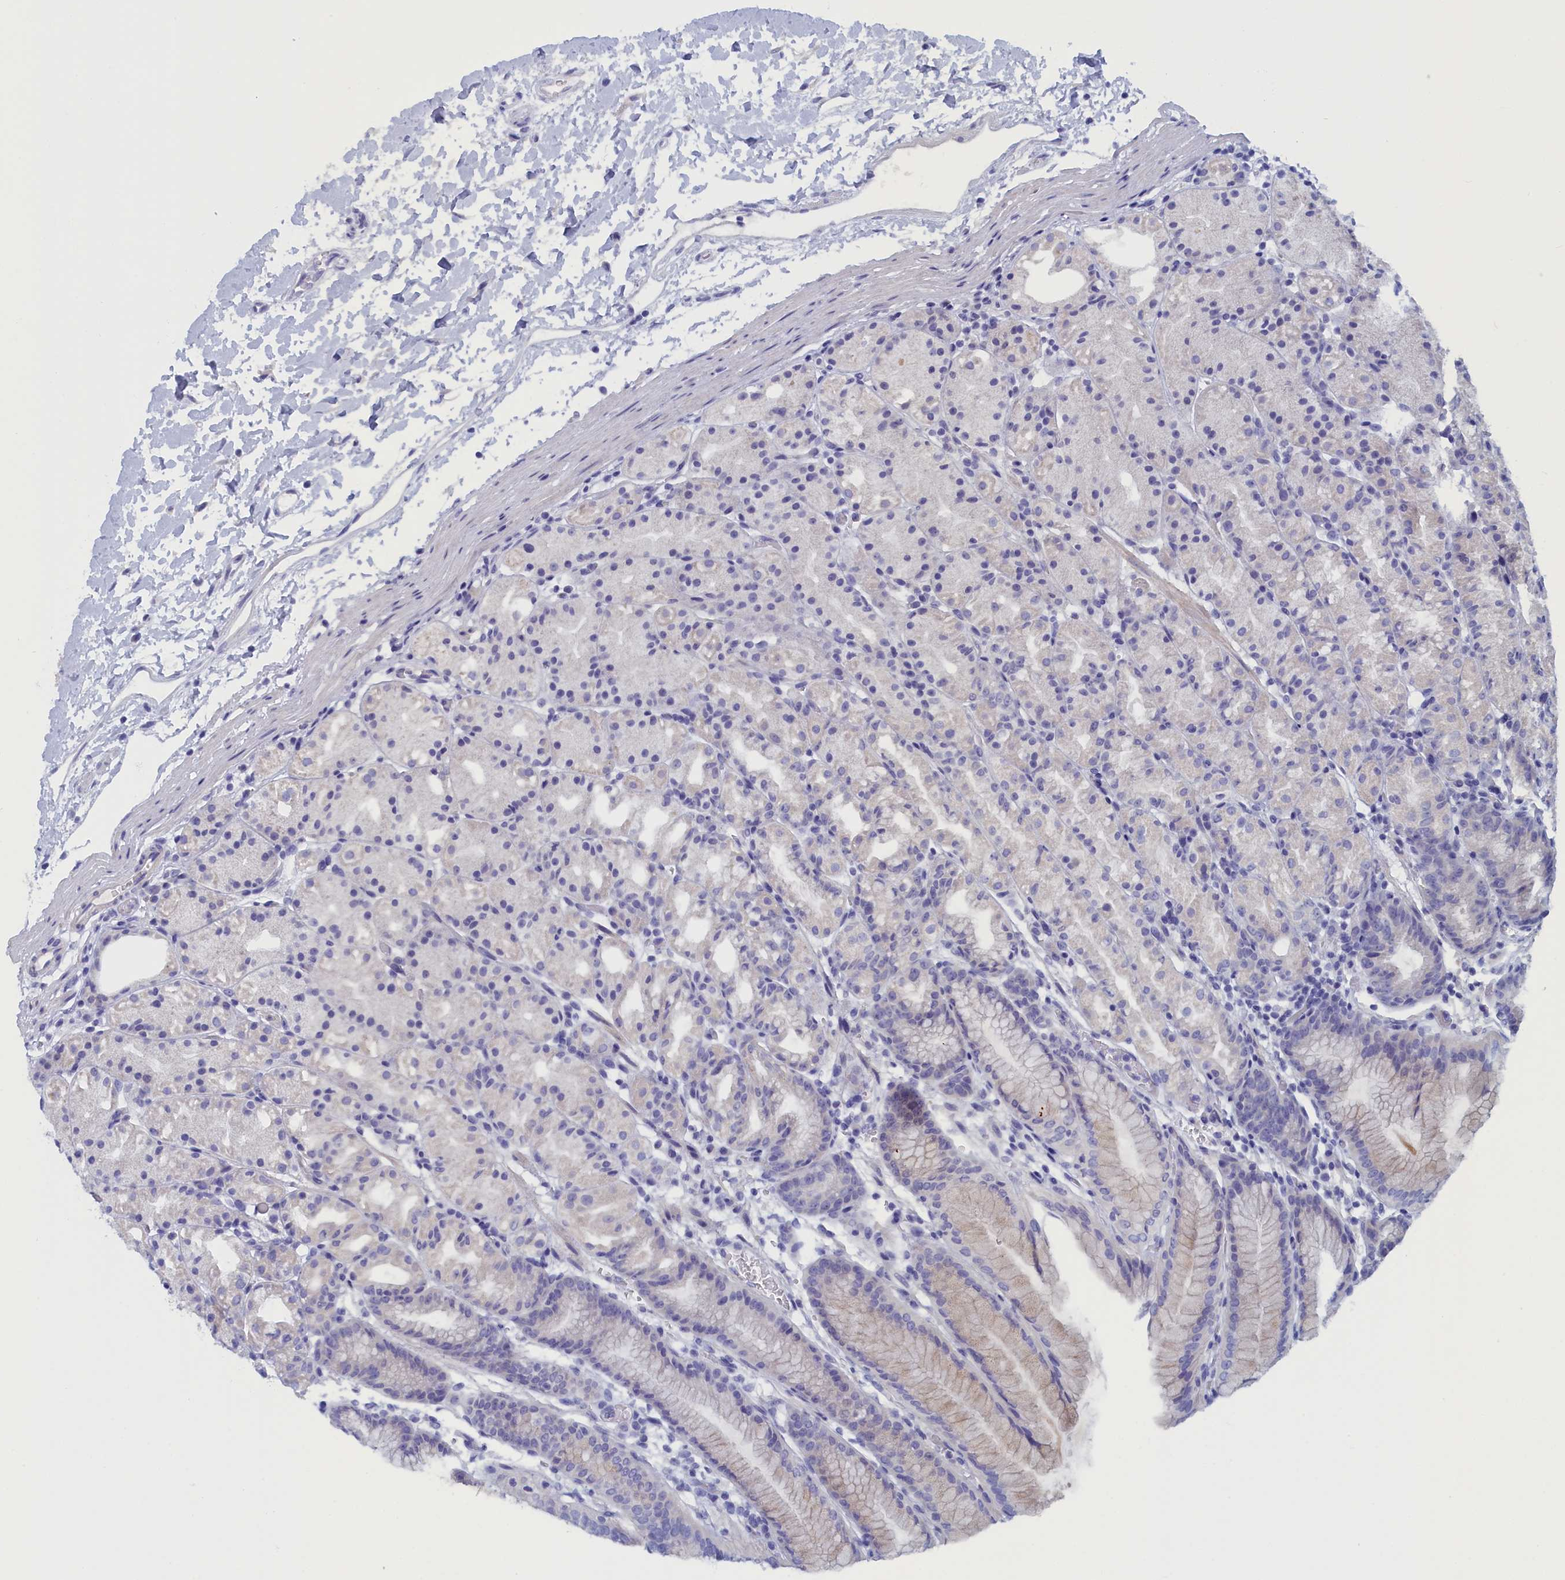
{"staining": {"intensity": "weak", "quantity": "<25%", "location": "cytoplasmic/membranous"}, "tissue": "stomach", "cell_type": "Glandular cells", "image_type": "normal", "snomed": [{"axis": "morphology", "description": "Normal tissue, NOS"}, {"axis": "topography", "description": "Stomach, upper"}], "caption": "Immunohistochemistry (IHC) micrograph of normal stomach: stomach stained with DAB demonstrates no significant protein staining in glandular cells. (Brightfield microscopy of DAB immunohistochemistry (IHC) at high magnification).", "gene": "ANKRD2", "patient": {"sex": "male", "age": 48}}